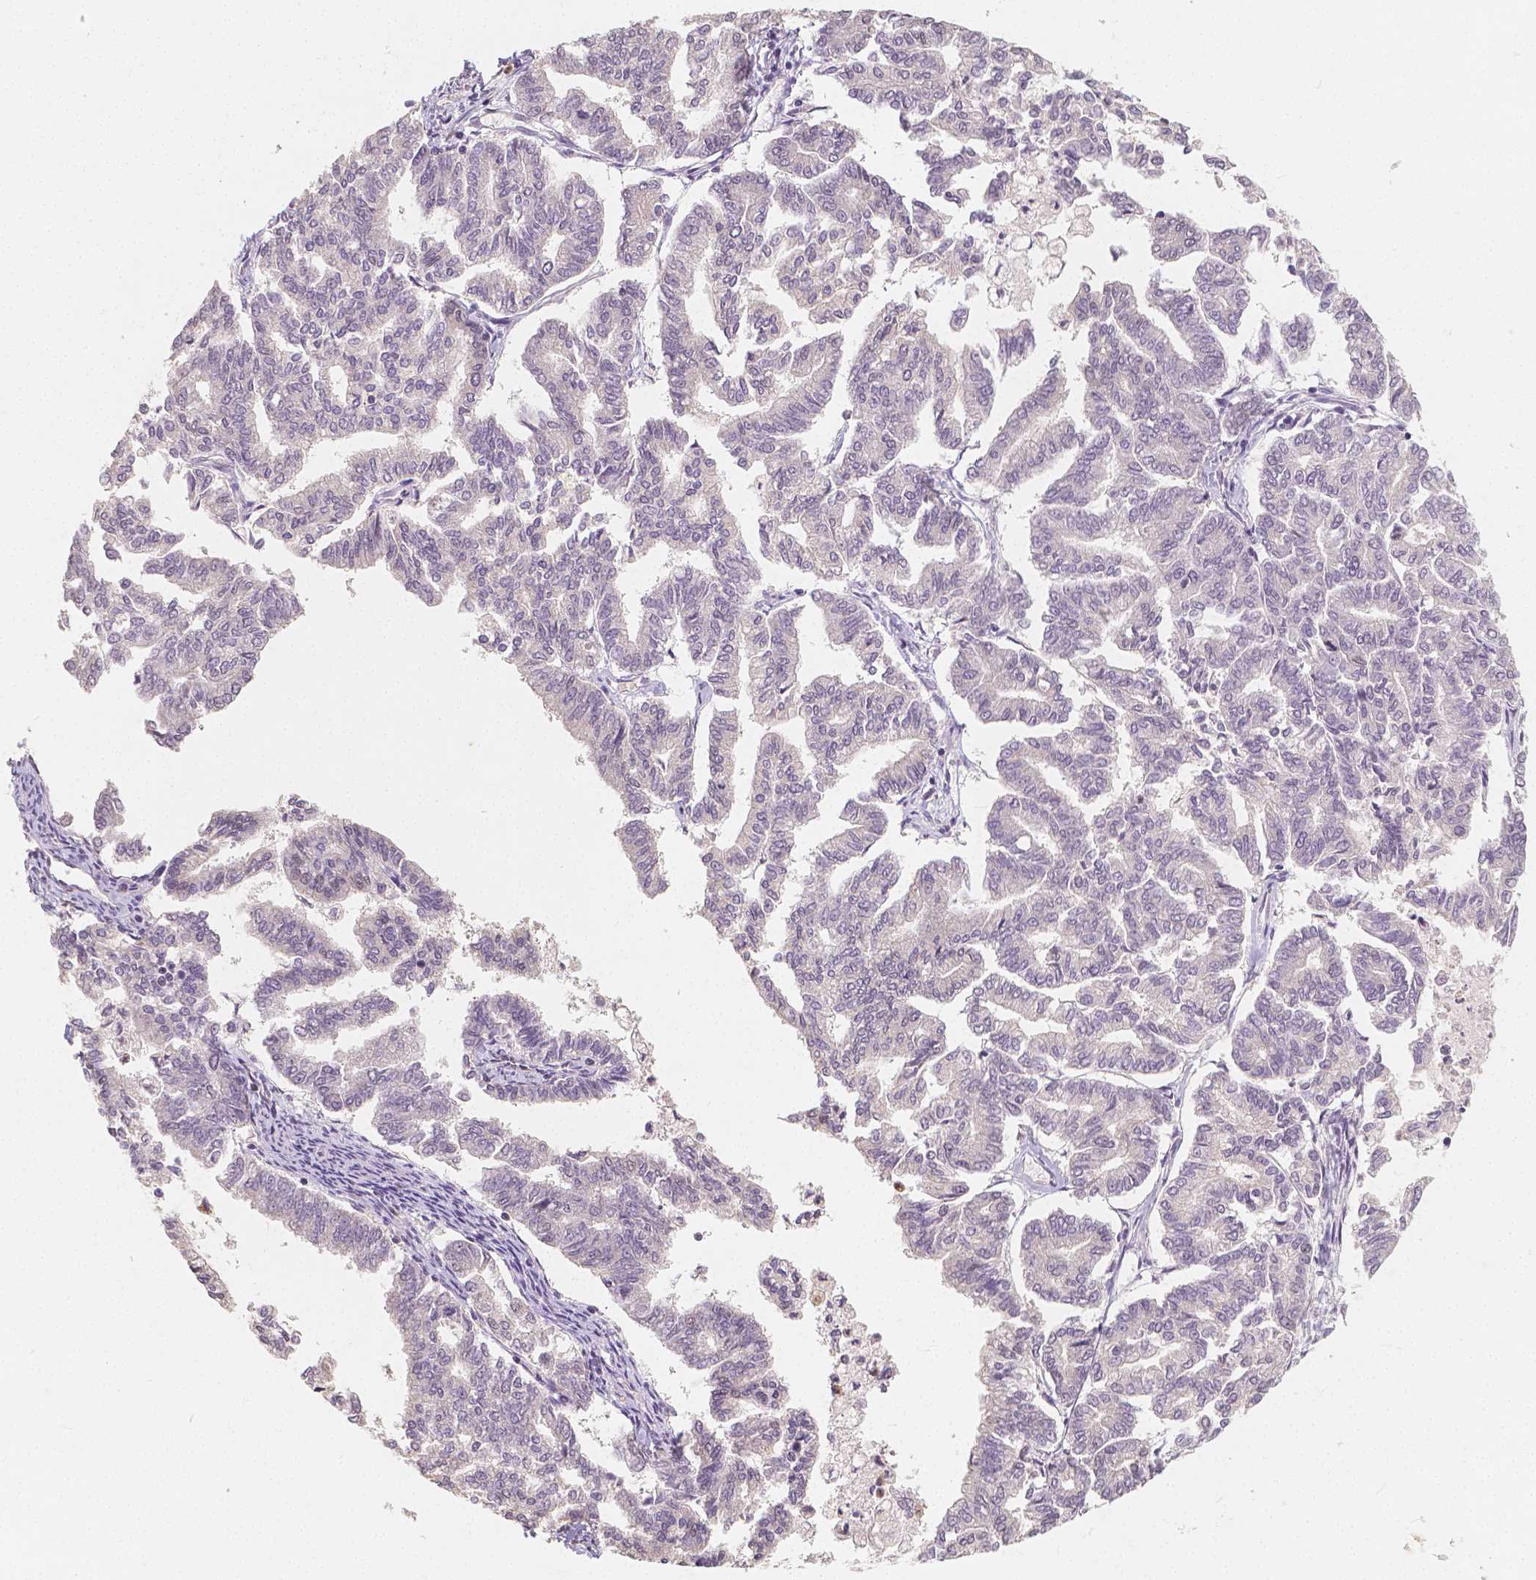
{"staining": {"intensity": "negative", "quantity": "none", "location": "none"}, "tissue": "endometrial cancer", "cell_type": "Tumor cells", "image_type": "cancer", "snomed": [{"axis": "morphology", "description": "Adenocarcinoma, NOS"}, {"axis": "topography", "description": "Endometrium"}], "caption": "Human endometrial cancer stained for a protein using IHC displays no staining in tumor cells.", "gene": "NOLC1", "patient": {"sex": "female", "age": 79}}